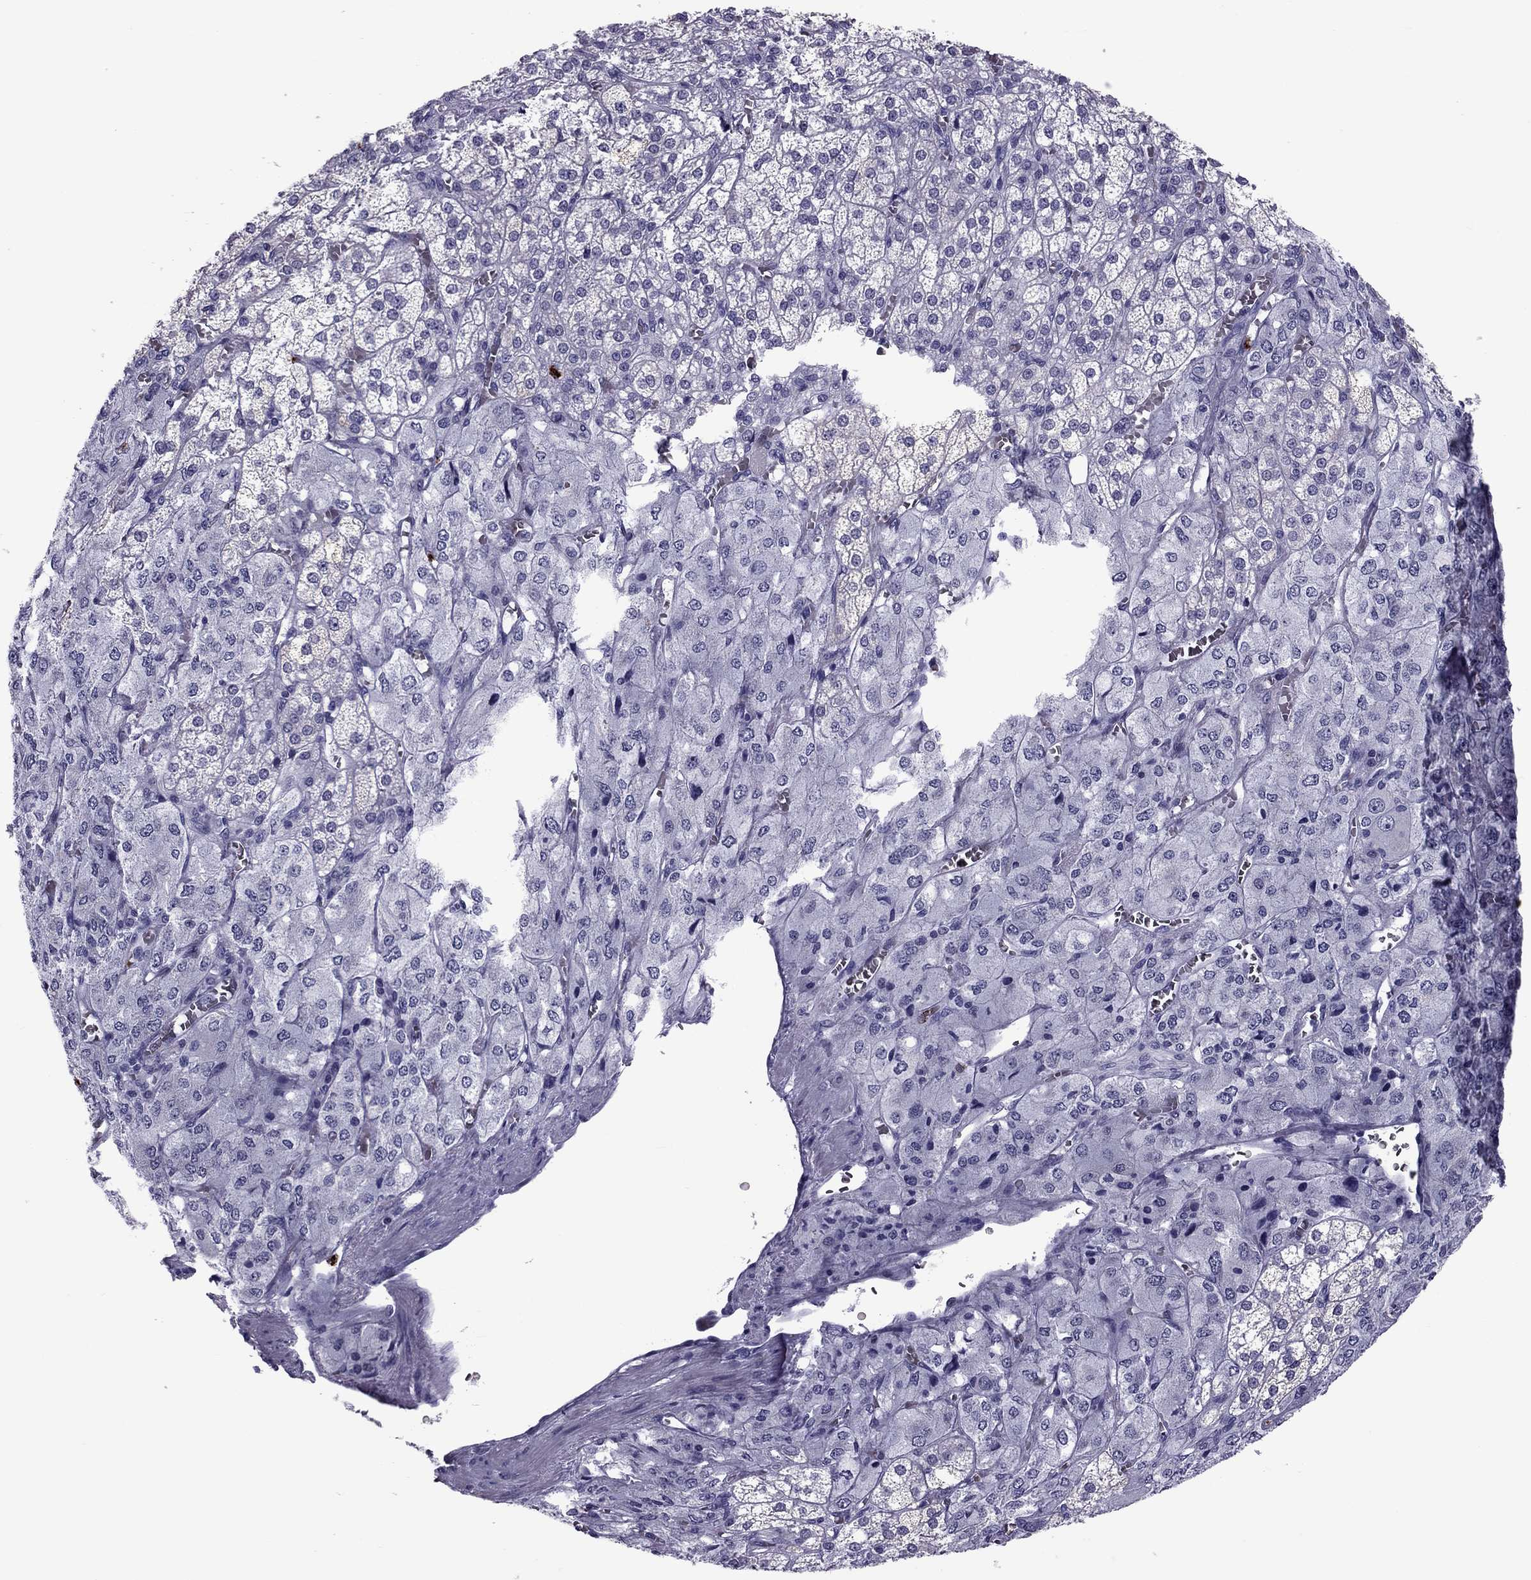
{"staining": {"intensity": "negative", "quantity": "none", "location": "none"}, "tissue": "adrenal gland", "cell_type": "Glandular cells", "image_type": "normal", "snomed": [{"axis": "morphology", "description": "Normal tissue, NOS"}, {"axis": "topography", "description": "Adrenal gland"}], "caption": "Immunohistochemical staining of normal human adrenal gland reveals no significant expression in glandular cells.", "gene": "CCL27", "patient": {"sex": "female", "age": 60}}